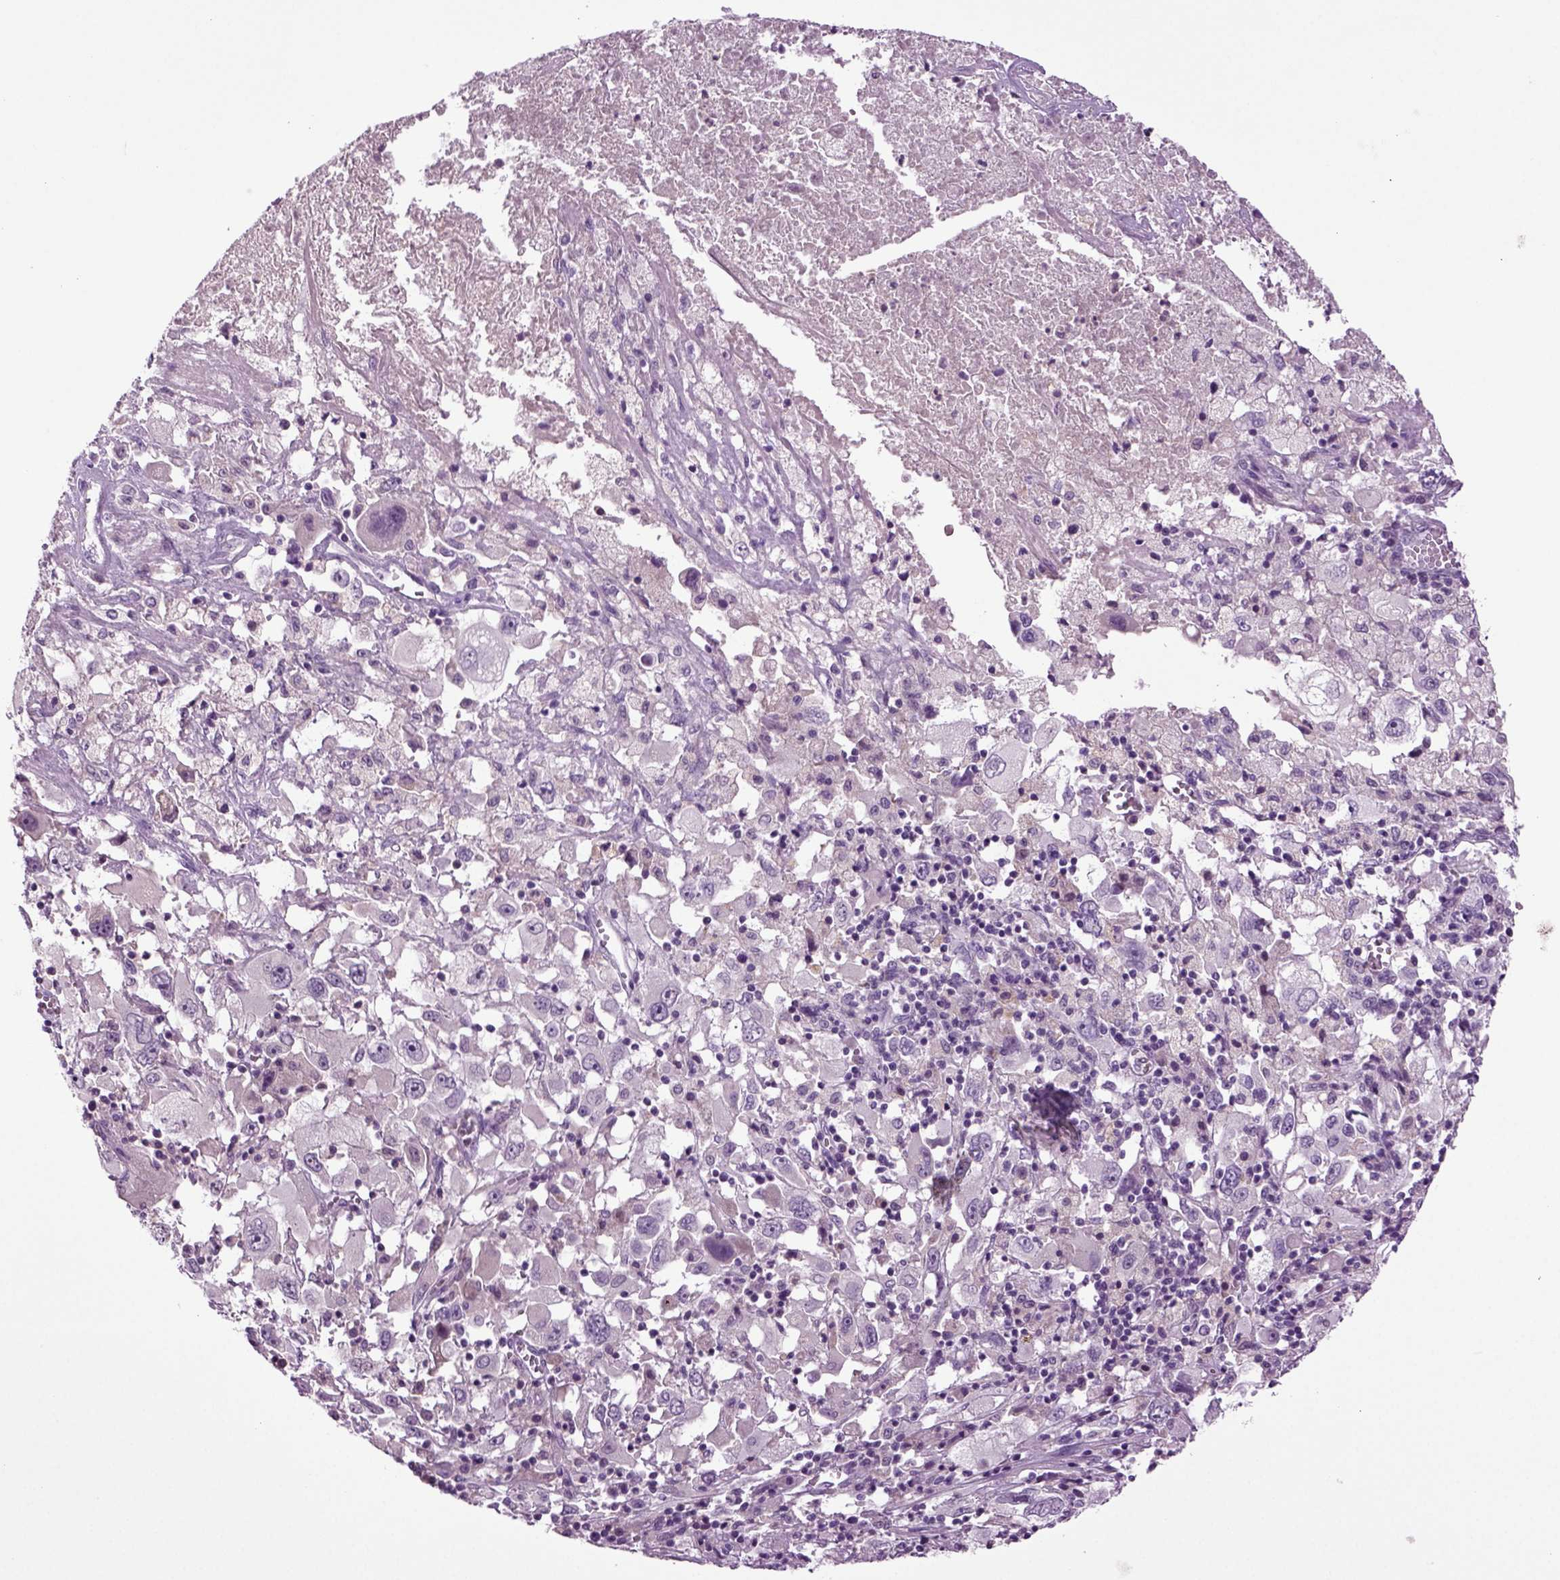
{"staining": {"intensity": "negative", "quantity": "none", "location": "none"}, "tissue": "melanoma", "cell_type": "Tumor cells", "image_type": "cancer", "snomed": [{"axis": "morphology", "description": "Malignant melanoma, Metastatic site"}, {"axis": "topography", "description": "Soft tissue"}], "caption": "IHC micrograph of human malignant melanoma (metastatic site) stained for a protein (brown), which shows no staining in tumor cells.", "gene": "FGF11", "patient": {"sex": "male", "age": 50}}